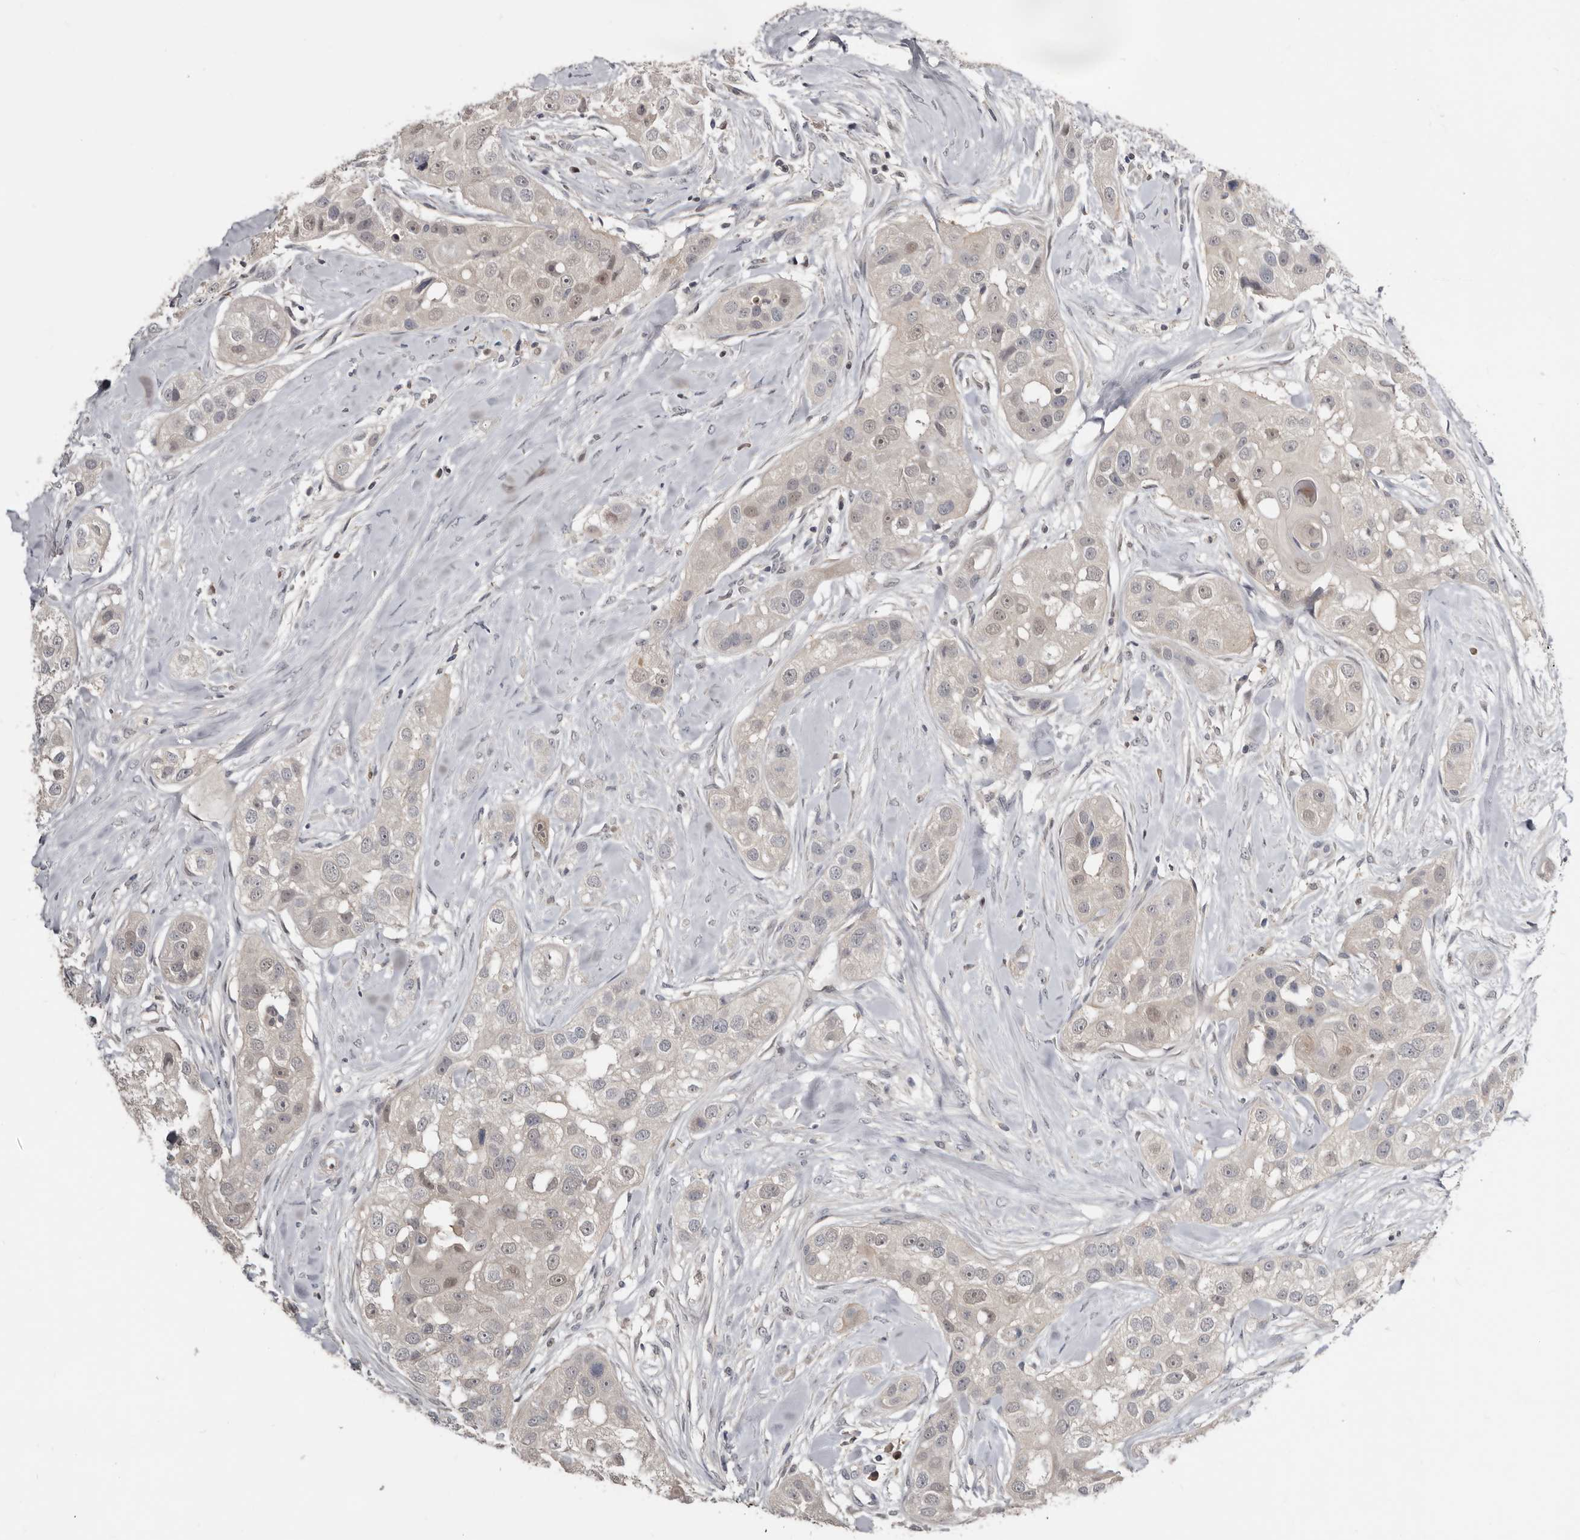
{"staining": {"intensity": "weak", "quantity": "<25%", "location": "nuclear"}, "tissue": "head and neck cancer", "cell_type": "Tumor cells", "image_type": "cancer", "snomed": [{"axis": "morphology", "description": "Normal tissue, NOS"}, {"axis": "morphology", "description": "Squamous cell carcinoma, NOS"}, {"axis": "topography", "description": "Skeletal muscle"}, {"axis": "topography", "description": "Head-Neck"}], "caption": "The image exhibits no staining of tumor cells in head and neck cancer (squamous cell carcinoma).", "gene": "RBKS", "patient": {"sex": "male", "age": 51}}